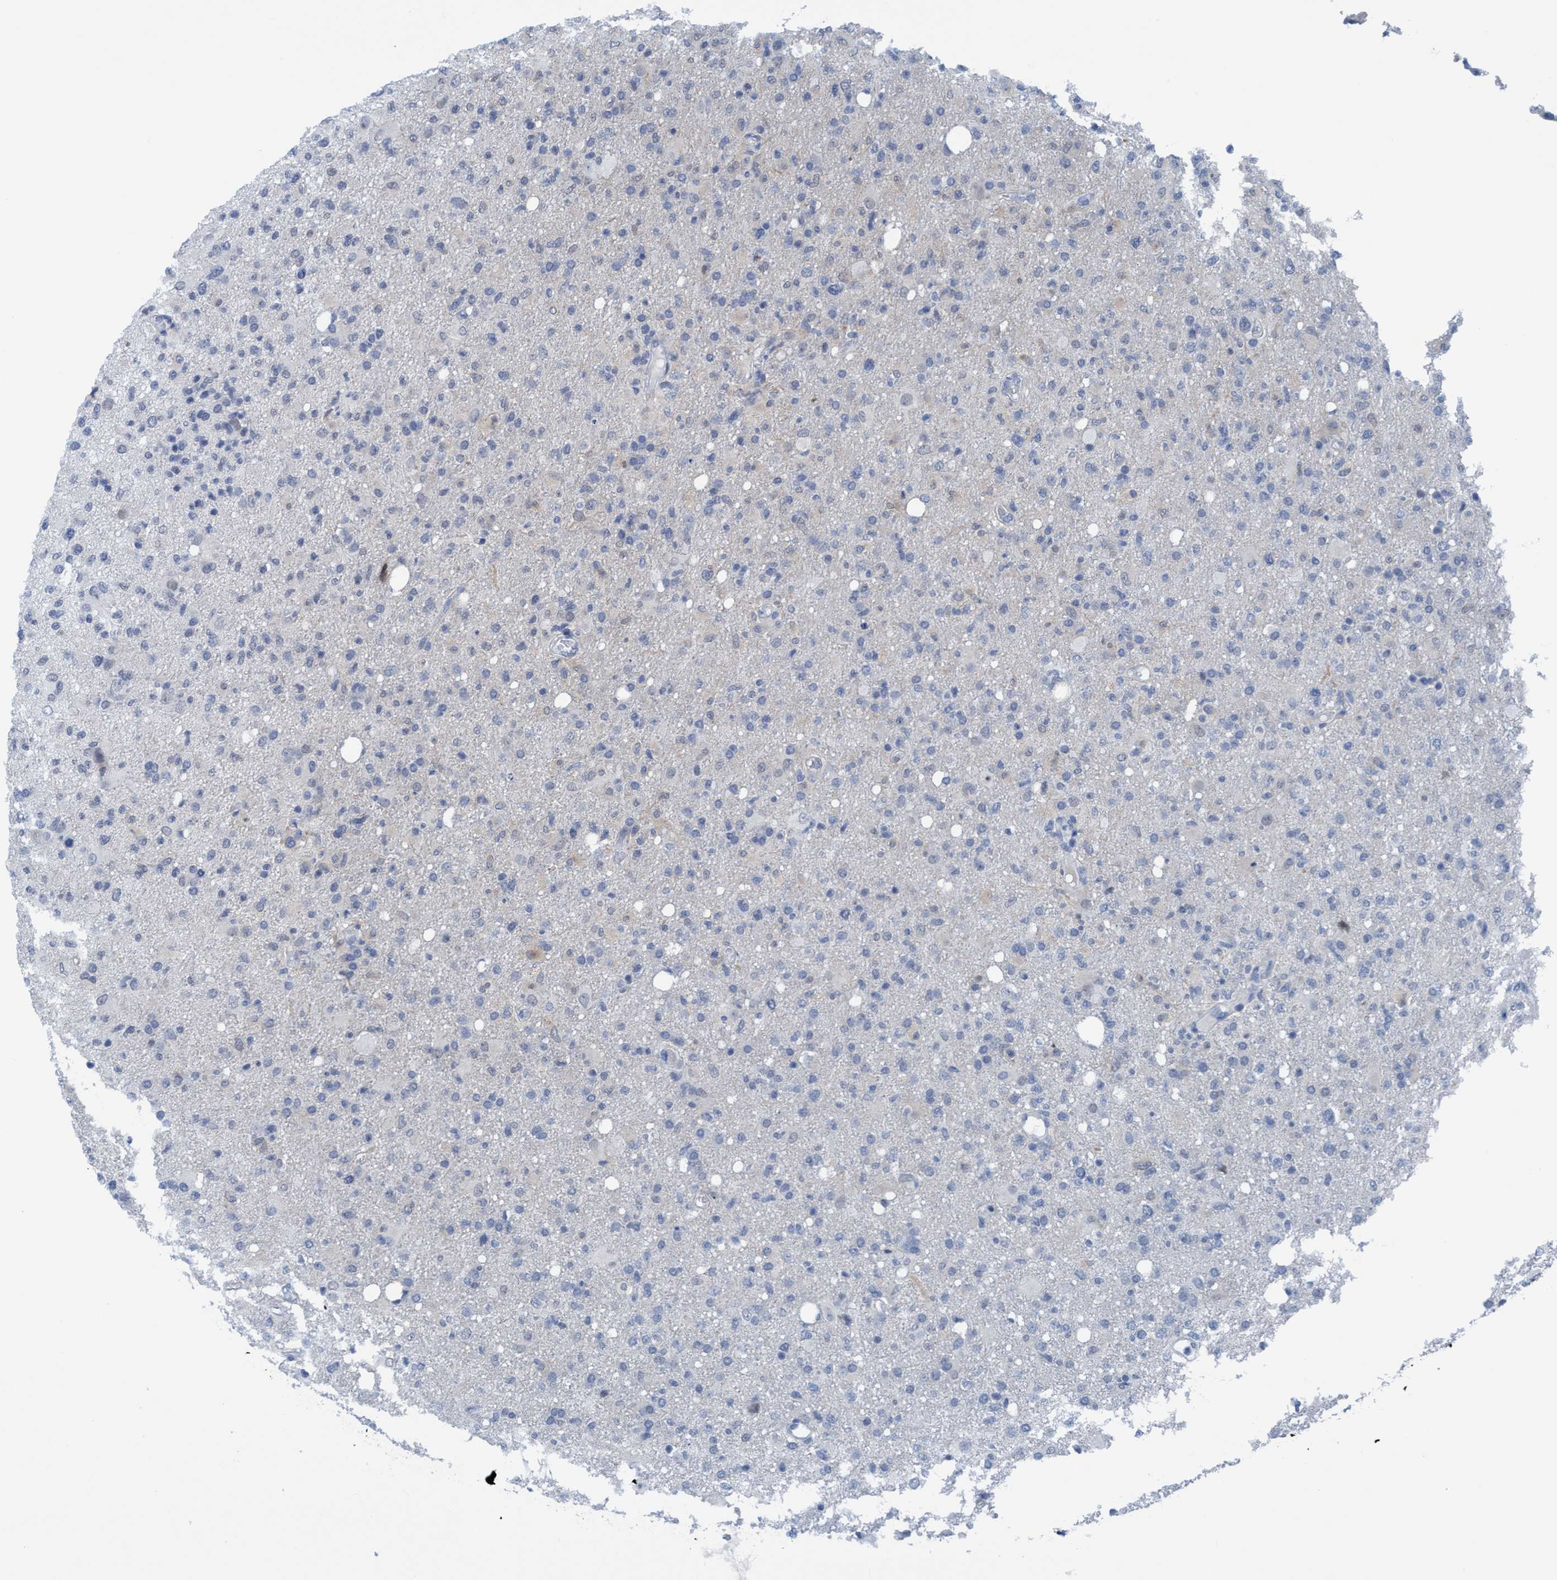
{"staining": {"intensity": "negative", "quantity": "none", "location": "none"}, "tissue": "glioma", "cell_type": "Tumor cells", "image_type": "cancer", "snomed": [{"axis": "morphology", "description": "Glioma, malignant, High grade"}, {"axis": "topography", "description": "Brain"}], "caption": "High power microscopy image of an immunohistochemistry micrograph of glioma, revealing no significant staining in tumor cells.", "gene": "DNAI1", "patient": {"sex": "female", "age": 57}}